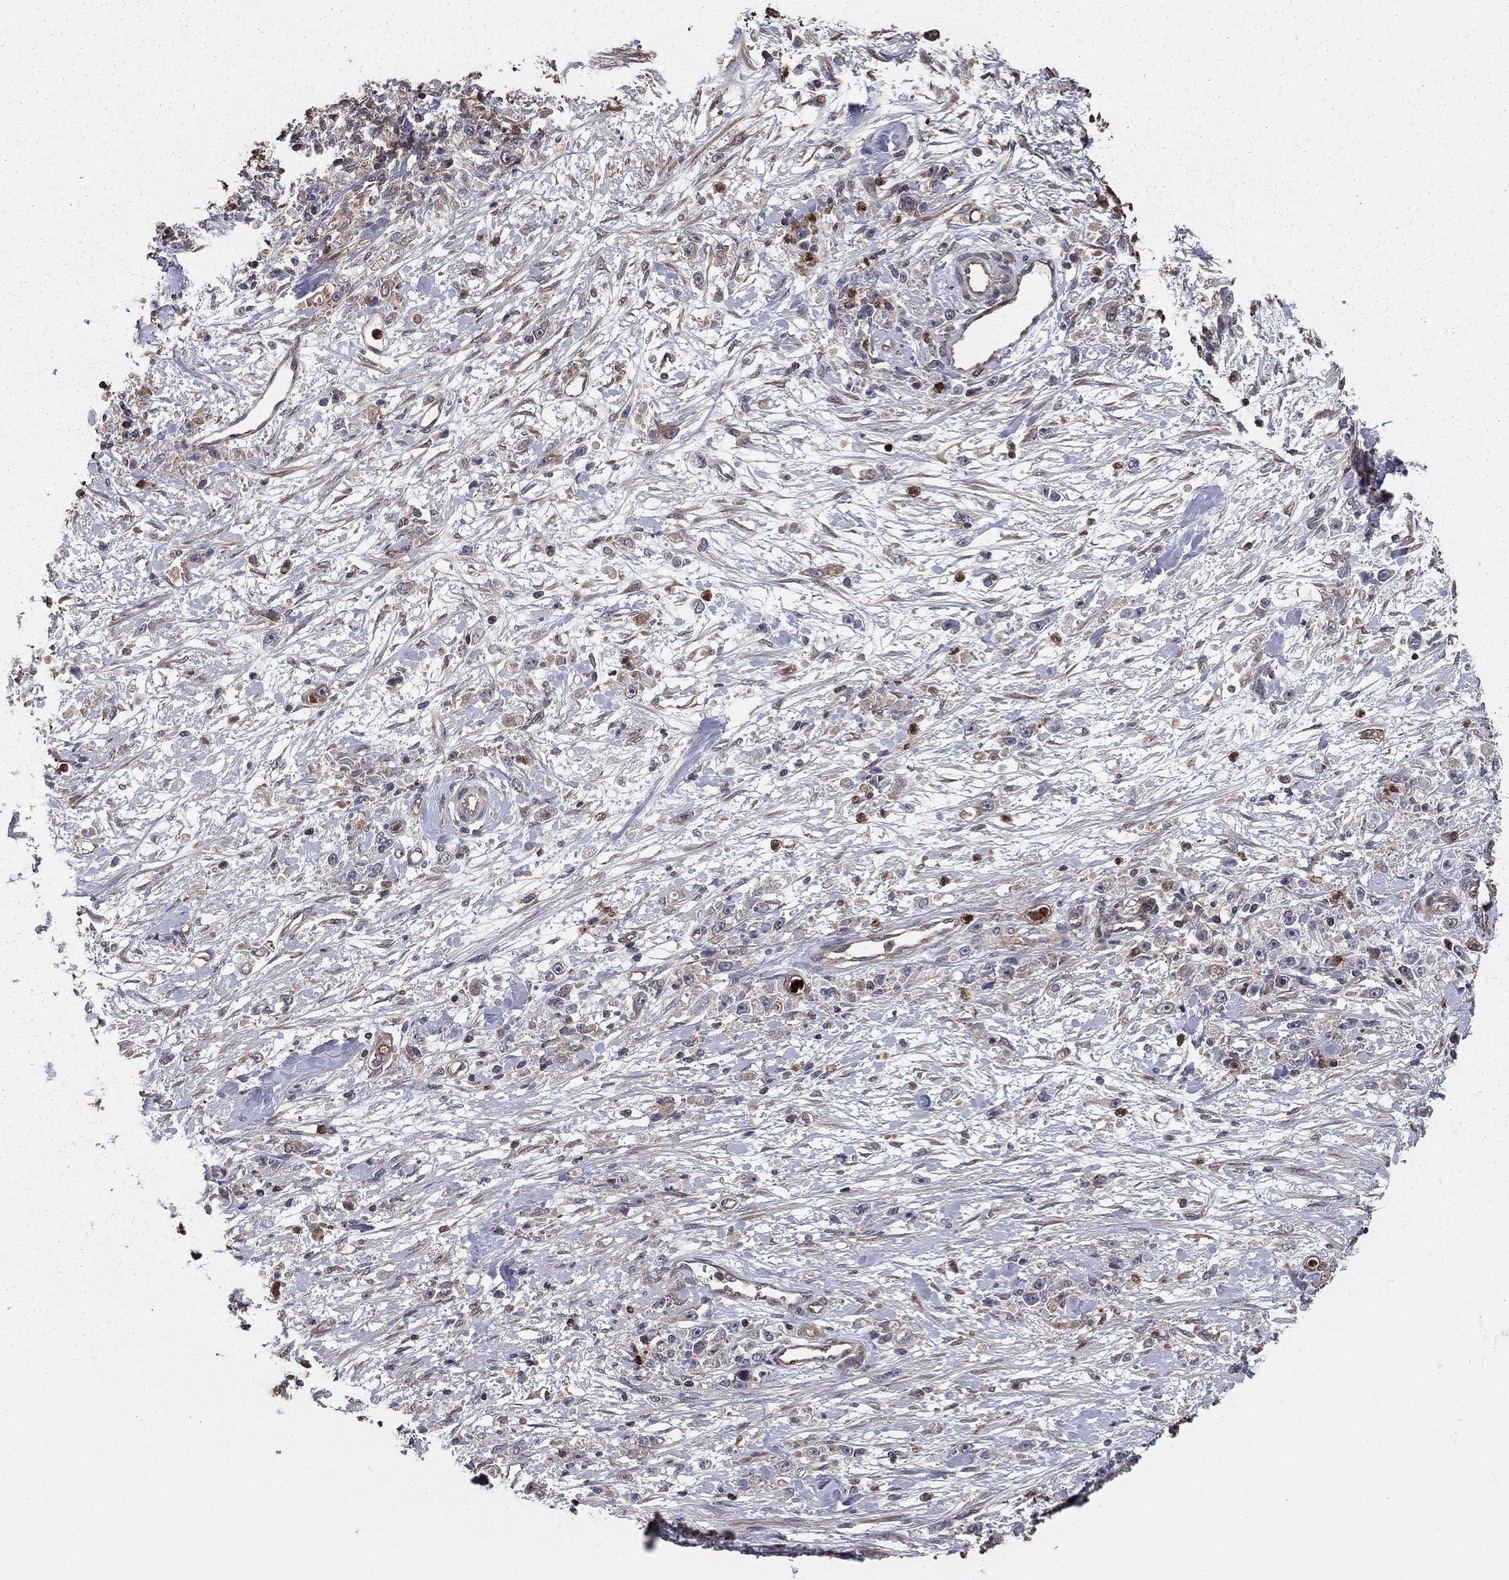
{"staining": {"intensity": "negative", "quantity": "none", "location": "none"}, "tissue": "stomach cancer", "cell_type": "Tumor cells", "image_type": "cancer", "snomed": [{"axis": "morphology", "description": "Adenocarcinoma, NOS"}, {"axis": "topography", "description": "Stomach"}], "caption": "The histopathology image demonstrates no significant expression in tumor cells of stomach cancer. (DAB (3,3'-diaminobenzidine) immunohistochemistry (IHC) with hematoxylin counter stain).", "gene": "GYG1", "patient": {"sex": "female", "age": 59}}